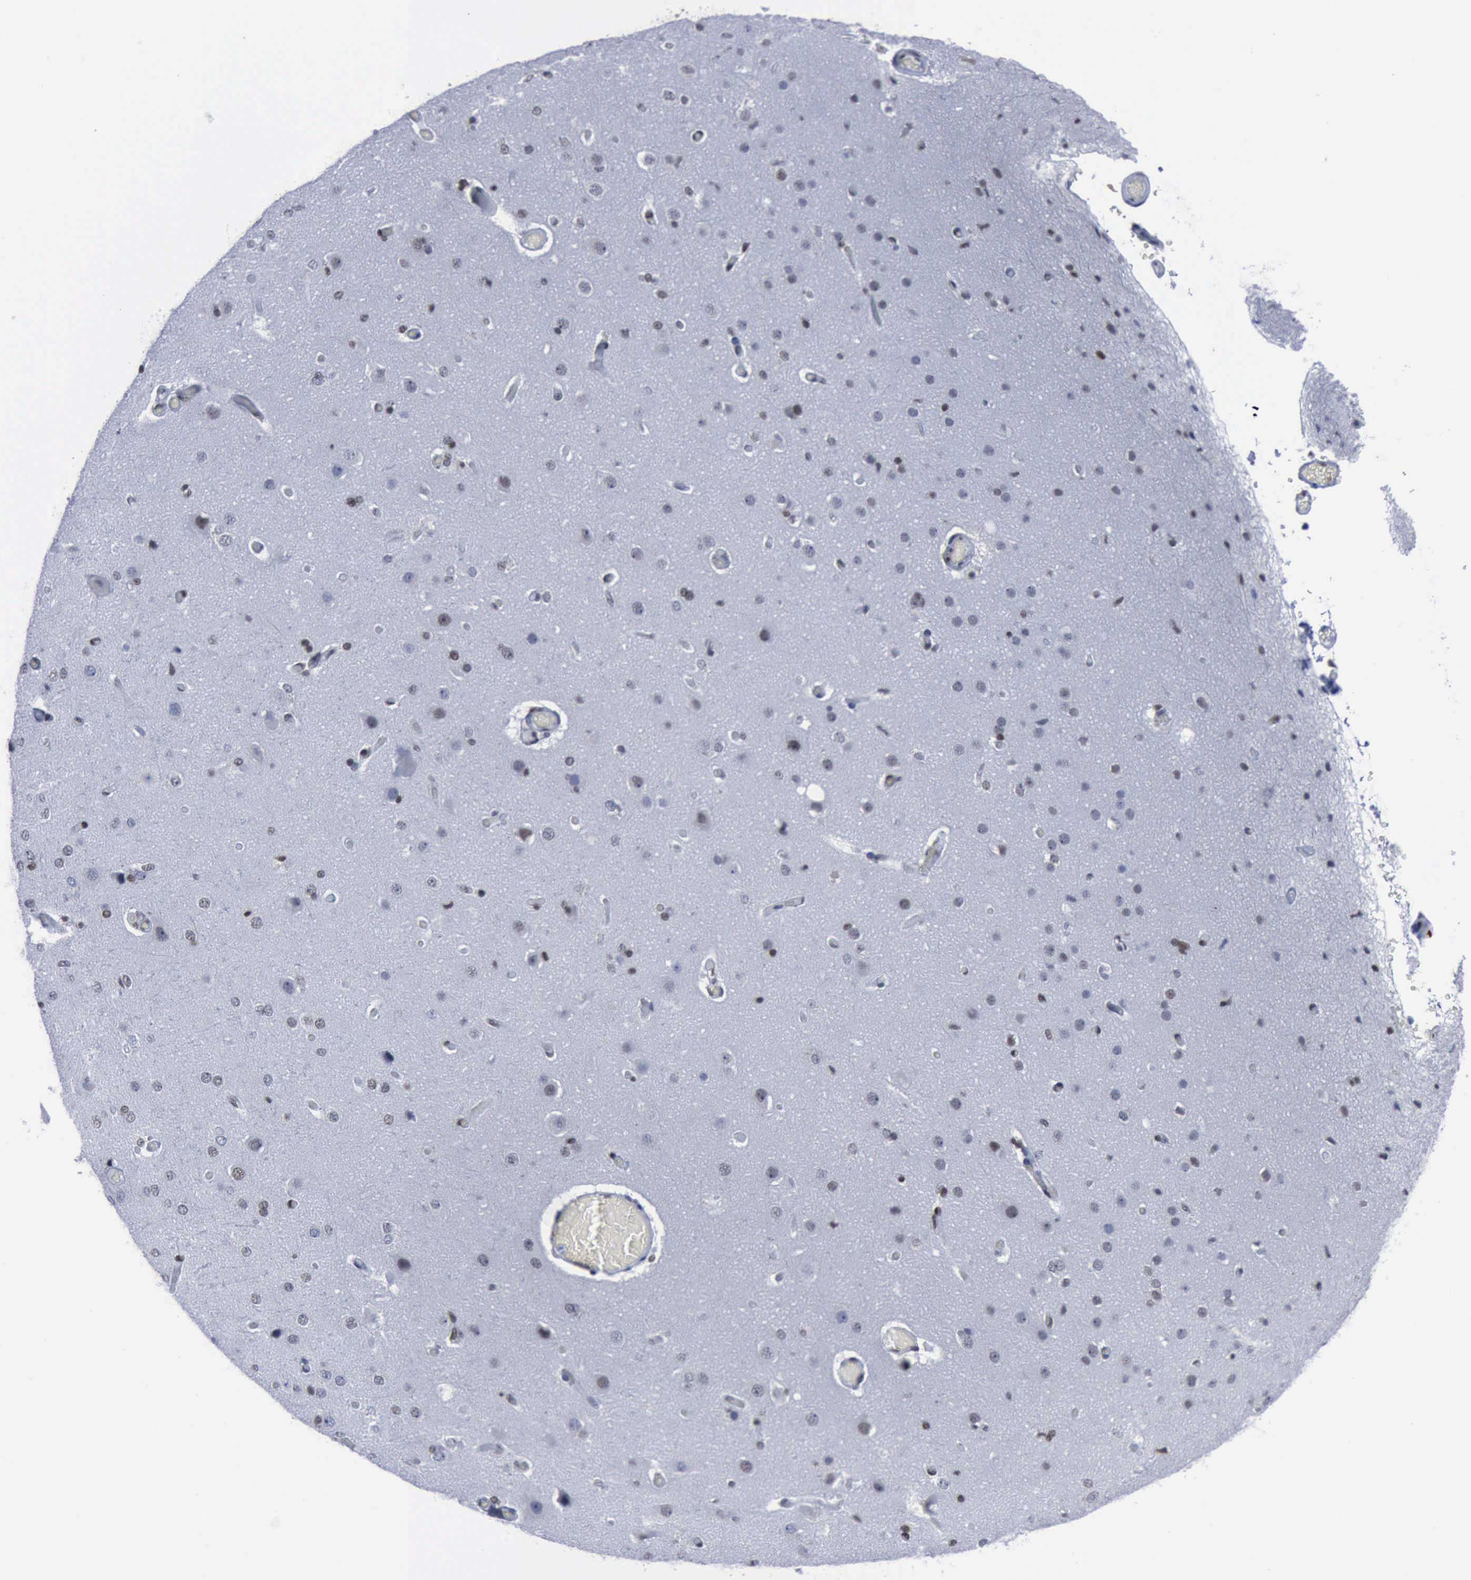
{"staining": {"intensity": "negative", "quantity": "none", "location": "none"}, "tissue": "cerebral cortex", "cell_type": "Endothelial cells", "image_type": "normal", "snomed": [{"axis": "morphology", "description": "Normal tissue, NOS"}, {"axis": "morphology", "description": "Glioma, malignant, High grade"}, {"axis": "topography", "description": "Cerebral cortex"}], "caption": "Endothelial cells are negative for brown protein staining in unremarkable cerebral cortex. (Immunohistochemistry (ihc), brightfield microscopy, high magnification).", "gene": "PCNA", "patient": {"sex": "male", "age": 77}}